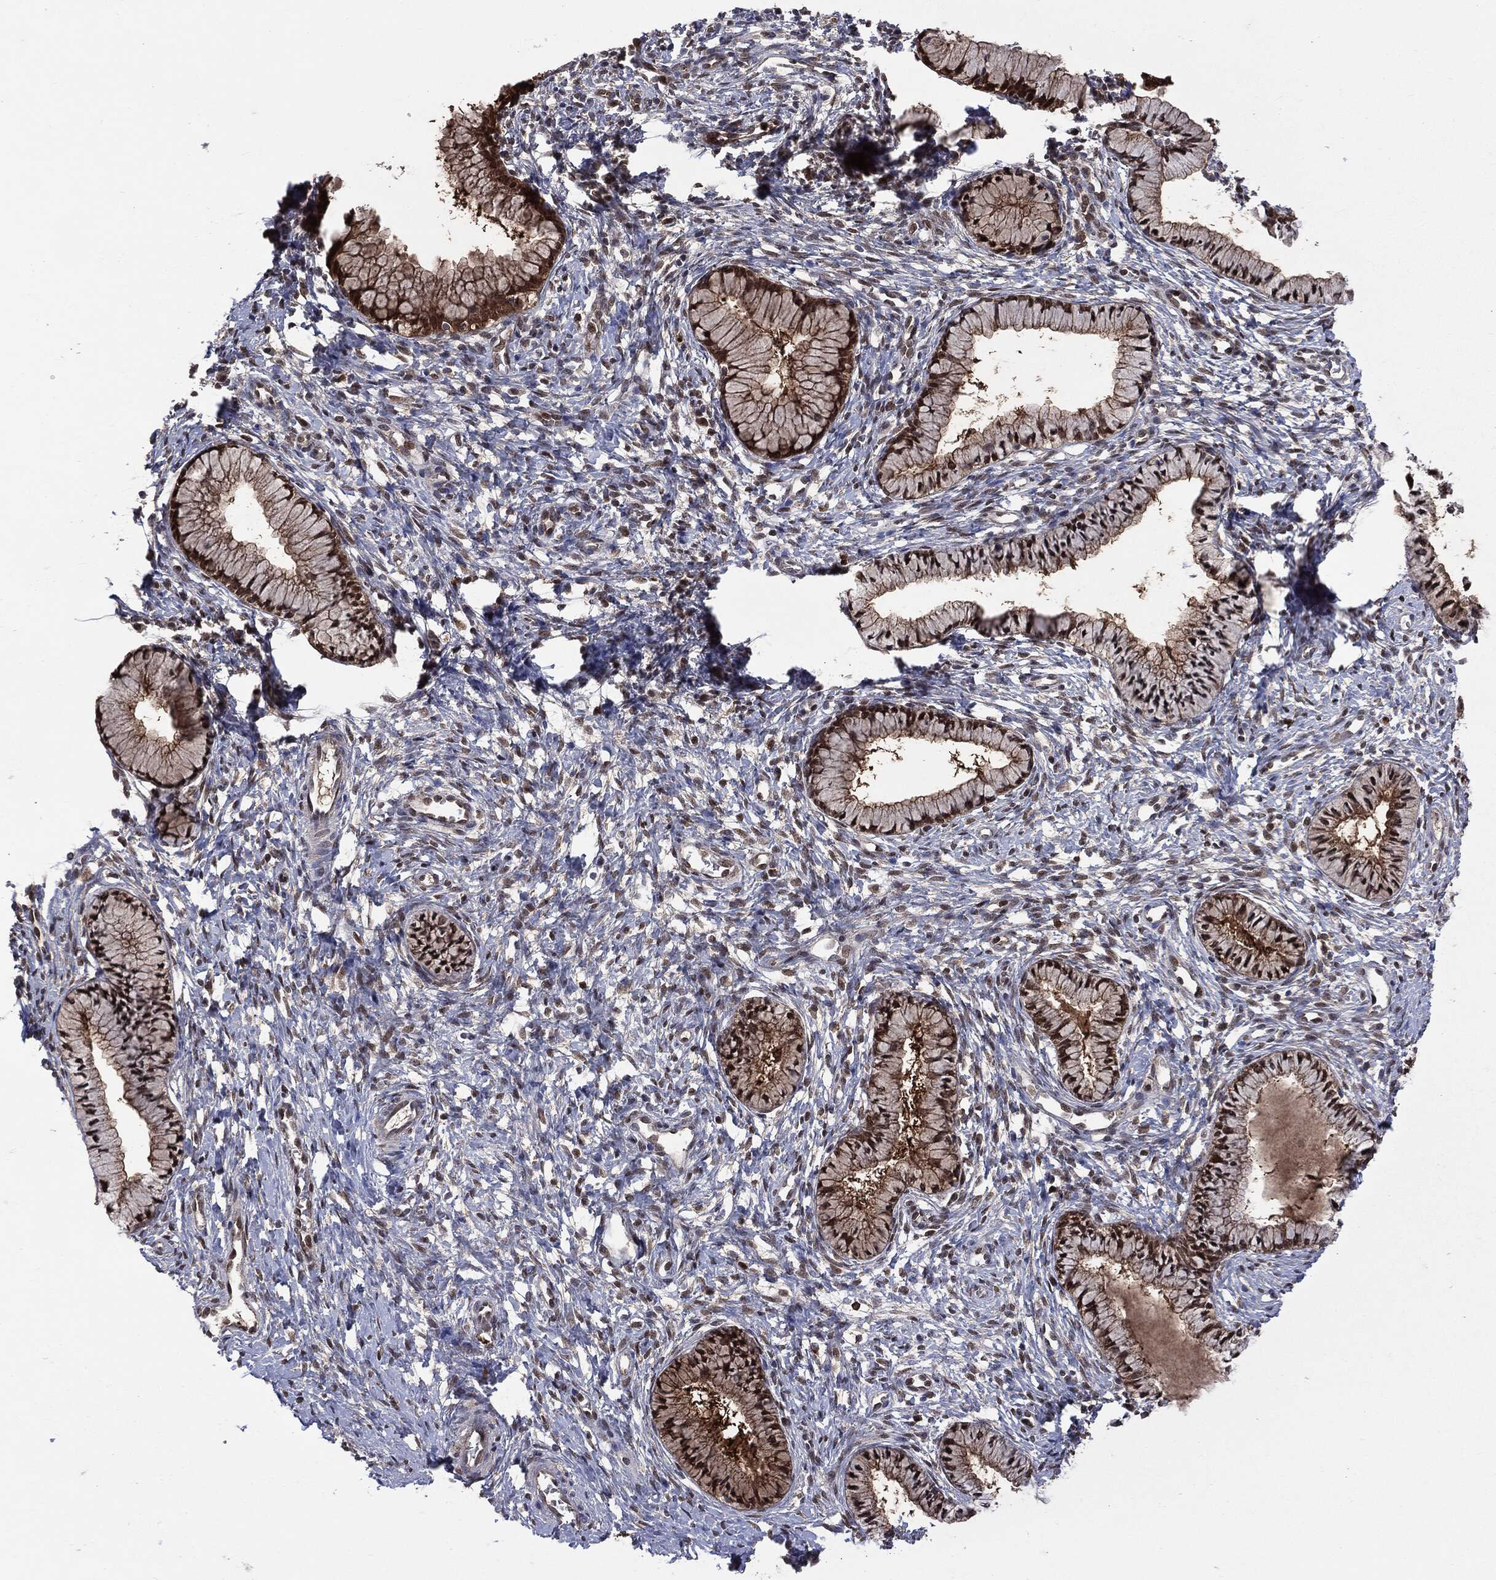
{"staining": {"intensity": "moderate", "quantity": ">75%", "location": "cytoplasmic/membranous,nuclear"}, "tissue": "cervix", "cell_type": "Glandular cells", "image_type": "normal", "snomed": [{"axis": "morphology", "description": "Normal tissue, NOS"}, {"axis": "topography", "description": "Cervix"}], "caption": "Immunohistochemistry staining of benign cervix, which shows medium levels of moderate cytoplasmic/membranous,nuclear expression in approximately >75% of glandular cells indicating moderate cytoplasmic/membranous,nuclear protein staining. The staining was performed using DAB (brown) for protein detection and nuclei were counterstained in hematoxylin (blue).", "gene": "GPI", "patient": {"sex": "female", "age": 39}}